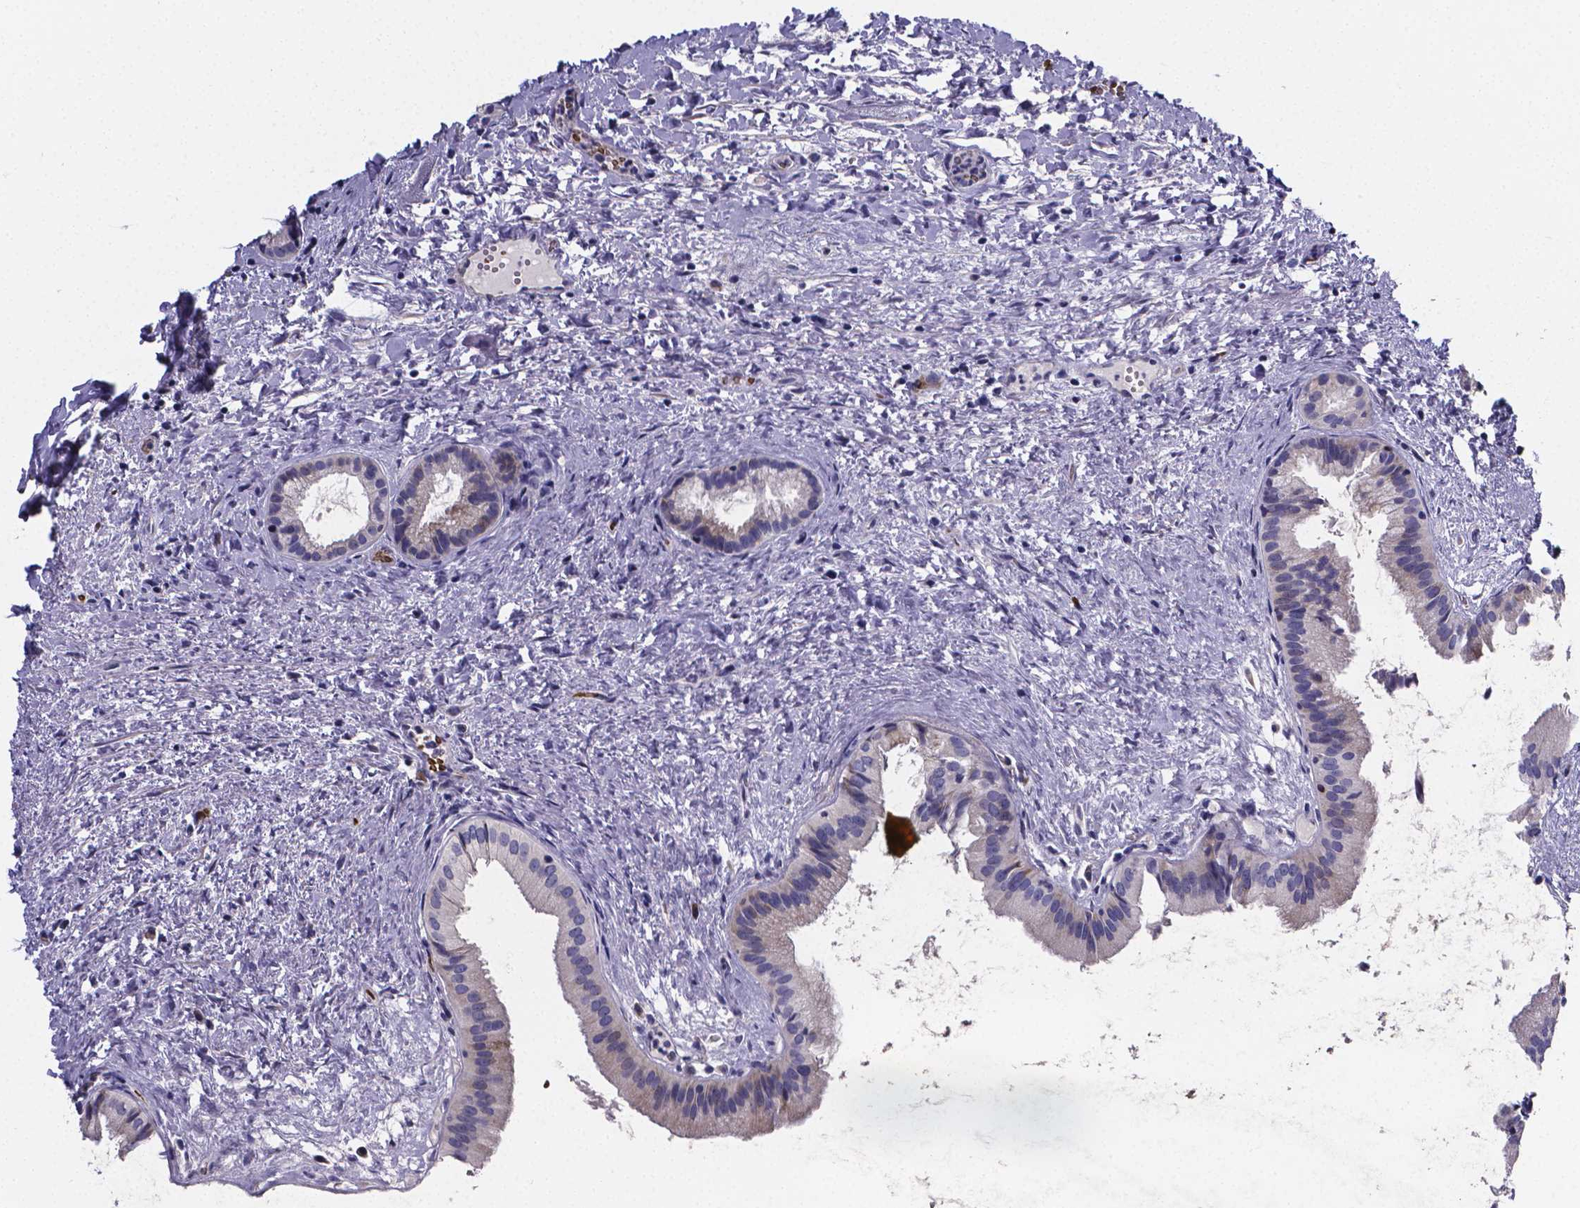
{"staining": {"intensity": "negative", "quantity": "none", "location": "none"}, "tissue": "gallbladder", "cell_type": "Glandular cells", "image_type": "normal", "snomed": [{"axis": "morphology", "description": "Normal tissue, NOS"}, {"axis": "topography", "description": "Gallbladder"}], "caption": "This is an IHC image of benign gallbladder. There is no positivity in glandular cells.", "gene": "GABRA3", "patient": {"sex": "male", "age": 70}}